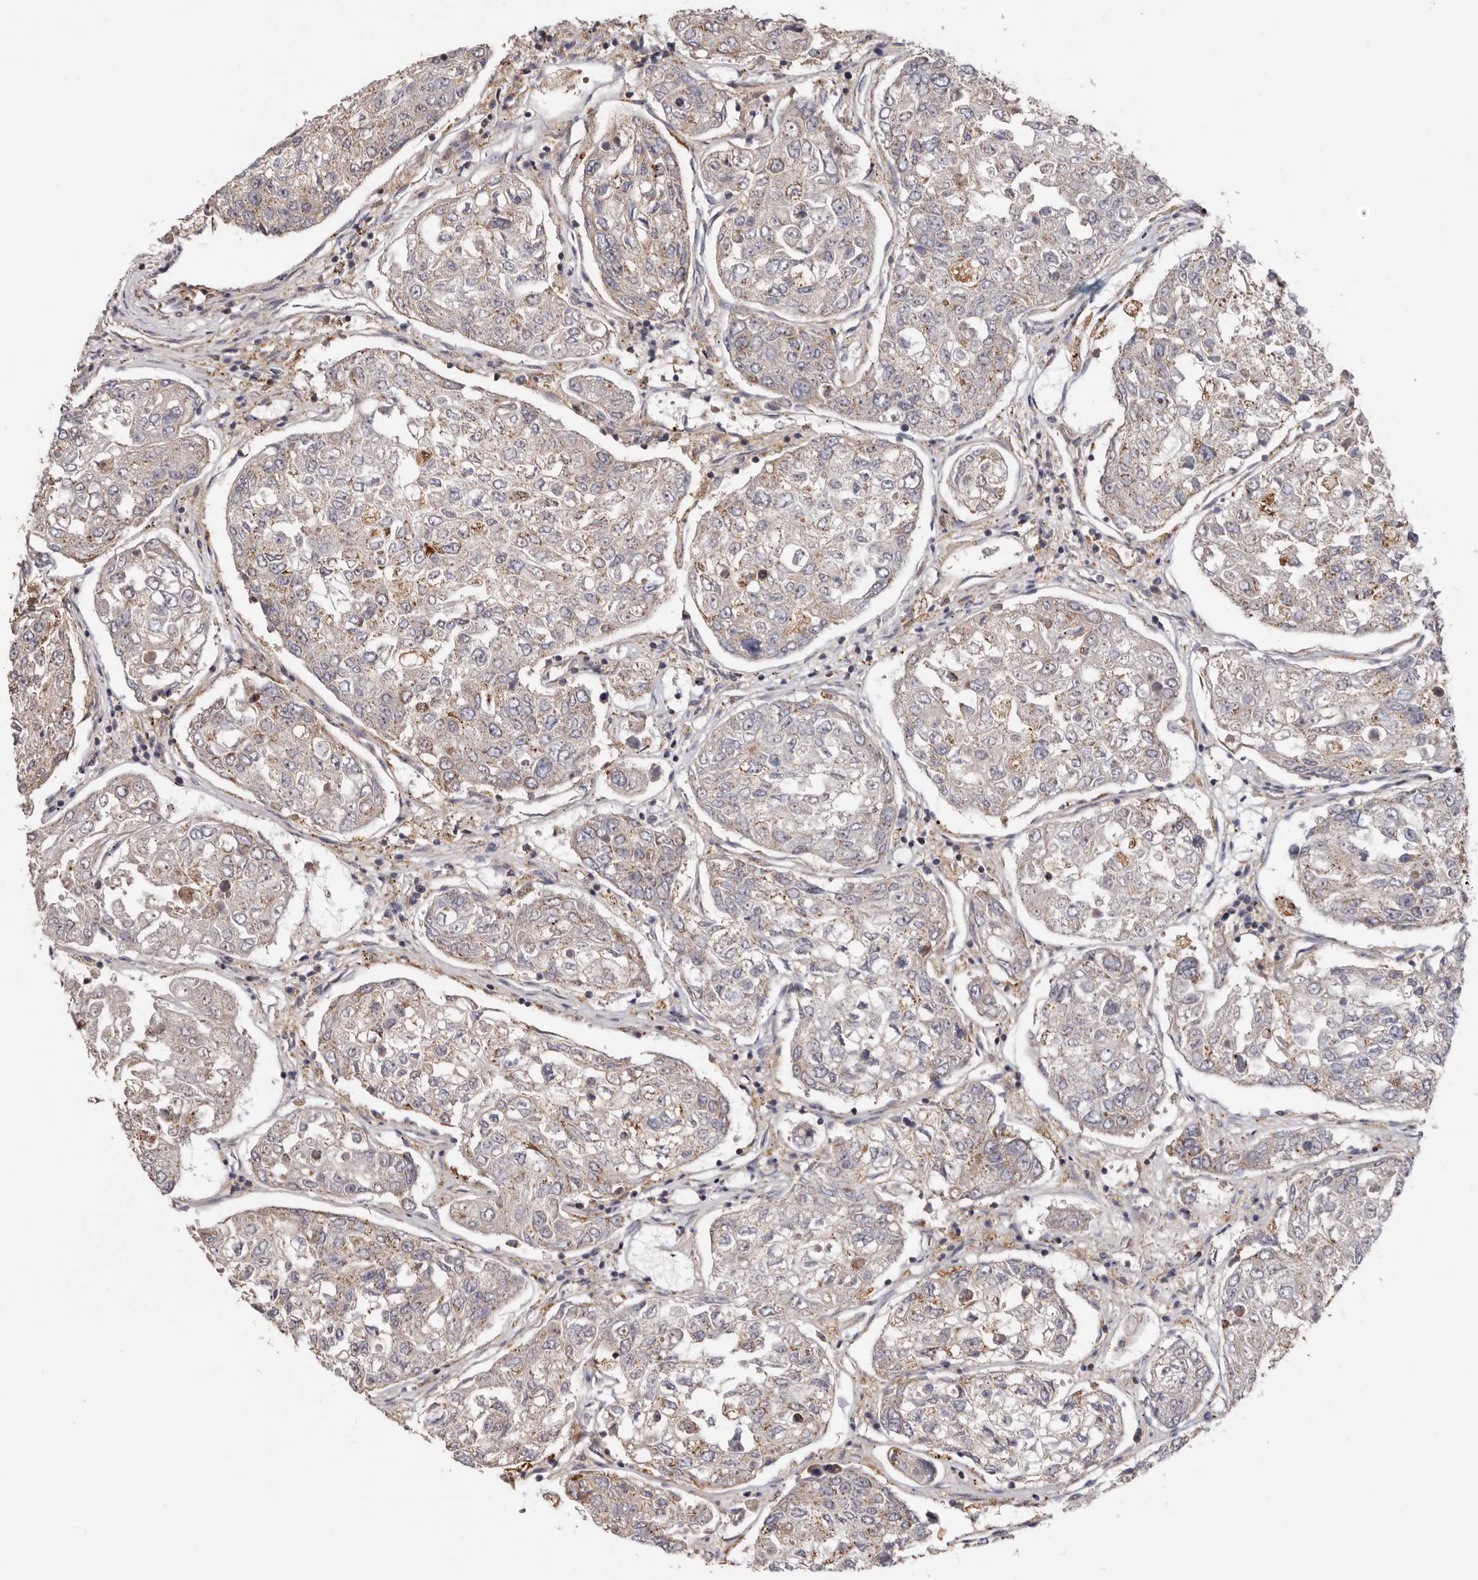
{"staining": {"intensity": "moderate", "quantity": "25%-75%", "location": "cytoplasmic/membranous"}, "tissue": "urothelial cancer", "cell_type": "Tumor cells", "image_type": "cancer", "snomed": [{"axis": "morphology", "description": "Urothelial carcinoma, High grade"}, {"axis": "topography", "description": "Lymph node"}, {"axis": "topography", "description": "Urinary bladder"}], "caption": "This photomicrograph shows immunohistochemistry (IHC) staining of human urothelial cancer, with medium moderate cytoplasmic/membranous staining in approximately 25%-75% of tumor cells.", "gene": "TMUB1", "patient": {"sex": "male", "age": 51}}